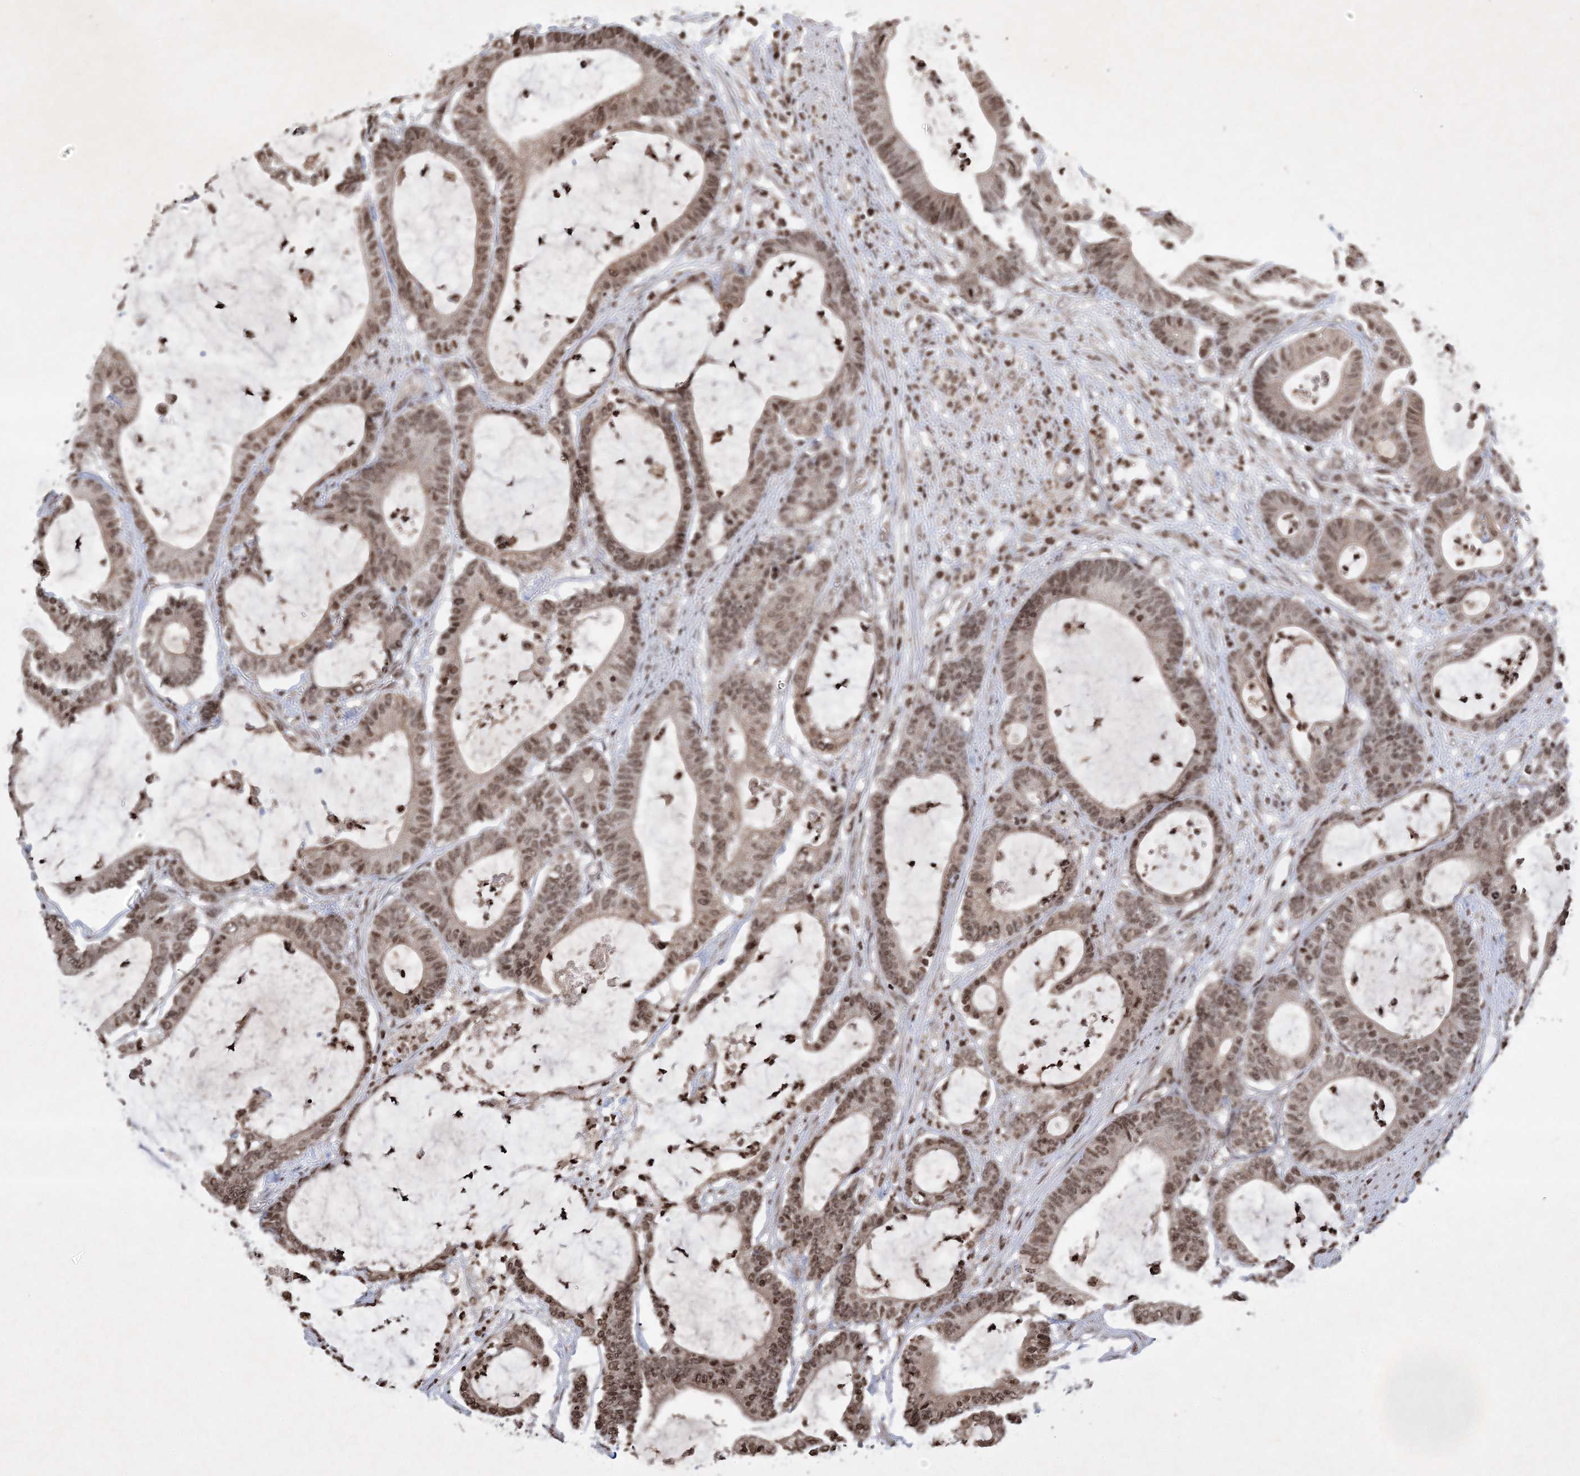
{"staining": {"intensity": "moderate", "quantity": ">75%", "location": "nuclear"}, "tissue": "colorectal cancer", "cell_type": "Tumor cells", "image_type": "cancer", "snomed": [{"axis": "morphology", "description": "Adenocarcinoma, NOS"}, {"axis": "topography", "description": "Colon"}], "caption": "Protein analysis of colorectal adenocarcinoma tissue reveals moderate nuclear staining in approximately >75% of tumor cells. (DAB (3,3'-diaminobenzidine) = brown stain, brightfield microscopy at high magnification).", "gene": "NEDD9", "patient": {"sex": "female", "age": 84}}